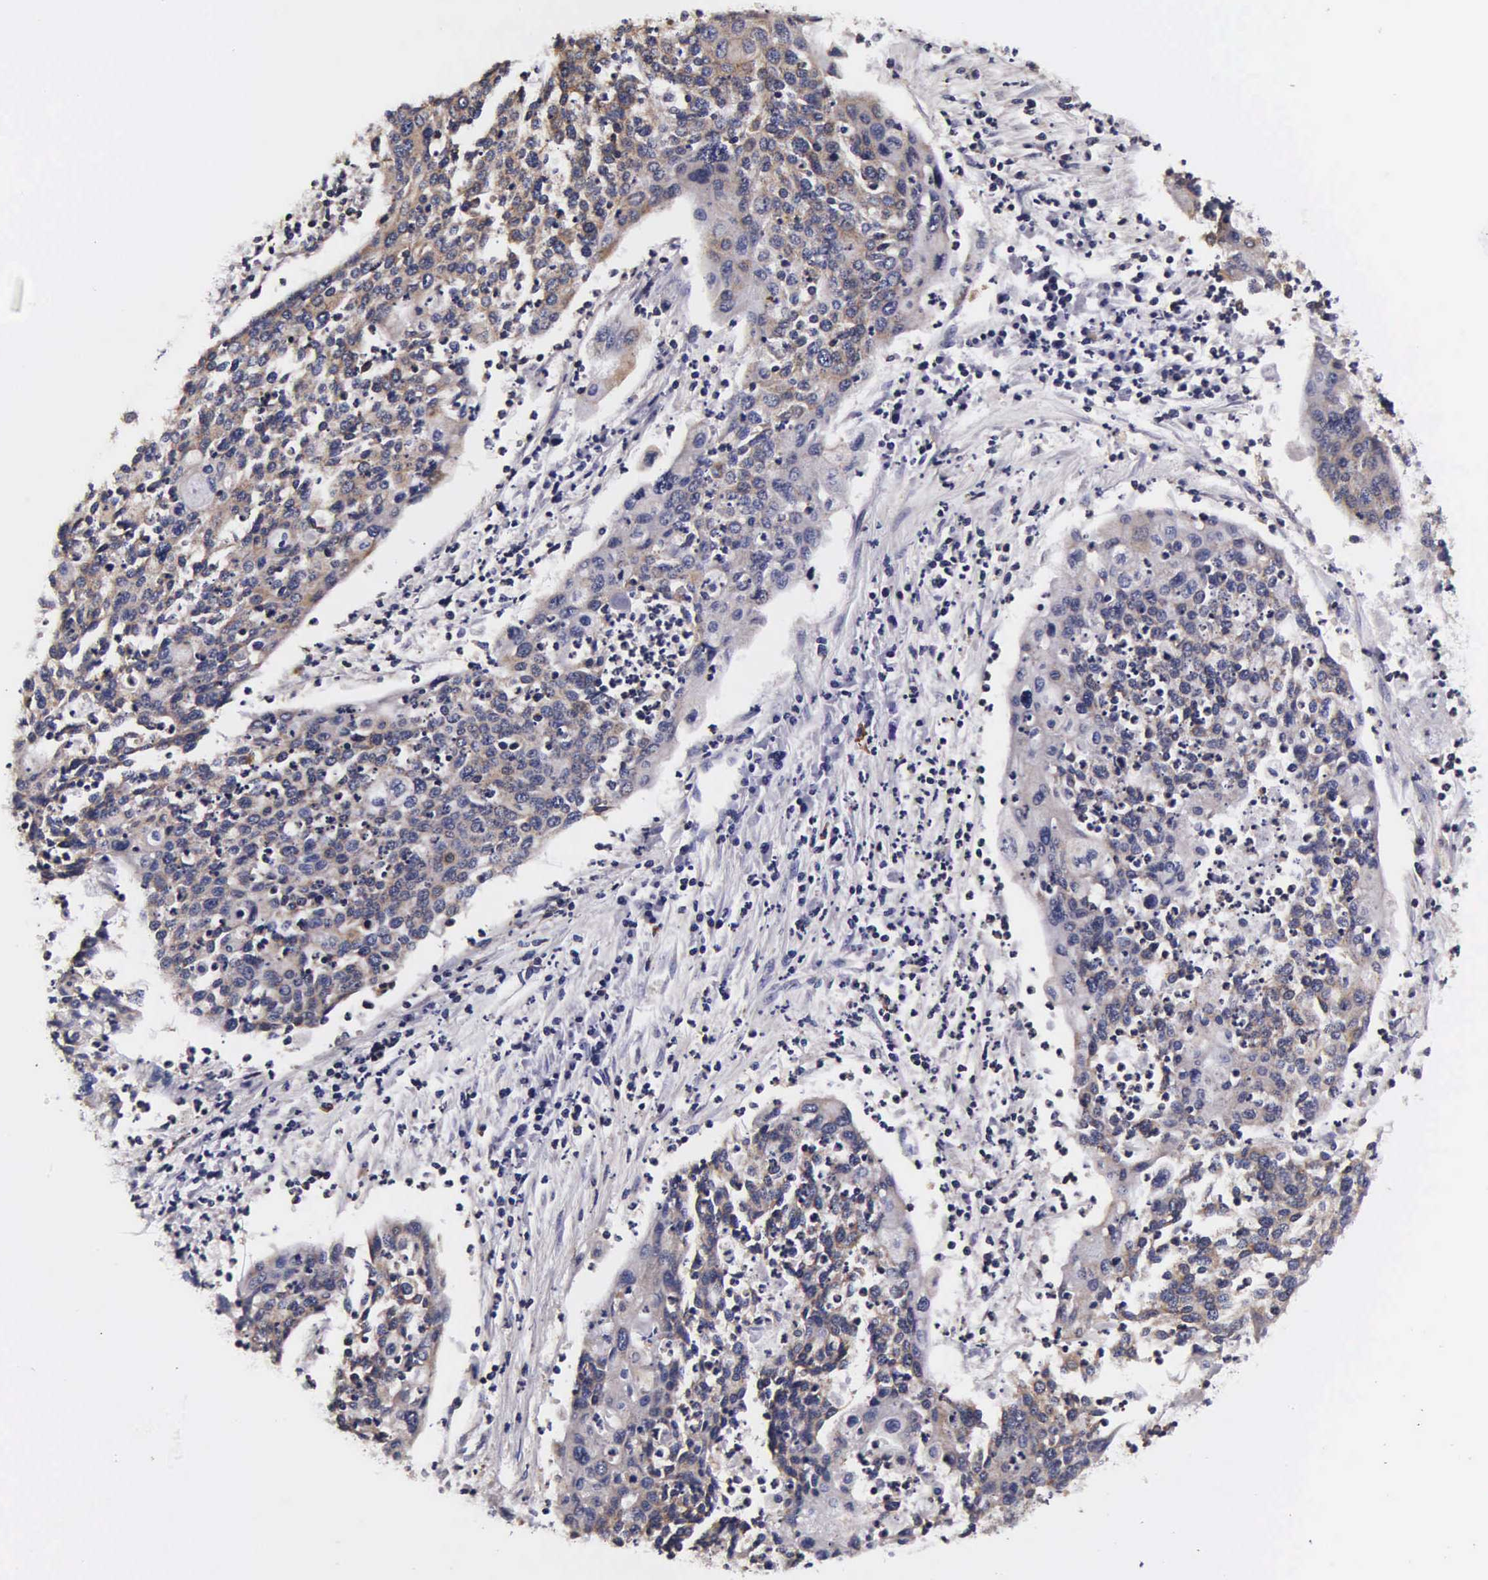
{"staining": {"intensity": "weak", "quantity": ">75%", "location": "cytoplasmic/membranous"}, "tissue": "cervical cancer", "cell_type": "Tumor cells", "image_type": "cancer", "snomed": [{"axis": "morphology", "description": "Squamous cell carcinoma, NOS"}, {"axis": "topography", "description": "Cervix"}], "caption": "Immunohistochemical staining of cervical cancer (squamous cell carcinoma) exhibits weak cytoplasmic/membranous protein positivity in approximately >75% of tumor cells. The staining was performed using DAB to visualize the protein expression in brown, while the nuclei were stained in blue with hematoxylin (Magnification: 20x).", "gene": "PSMA3", "patient": {"sex": "female", "age": 40}}